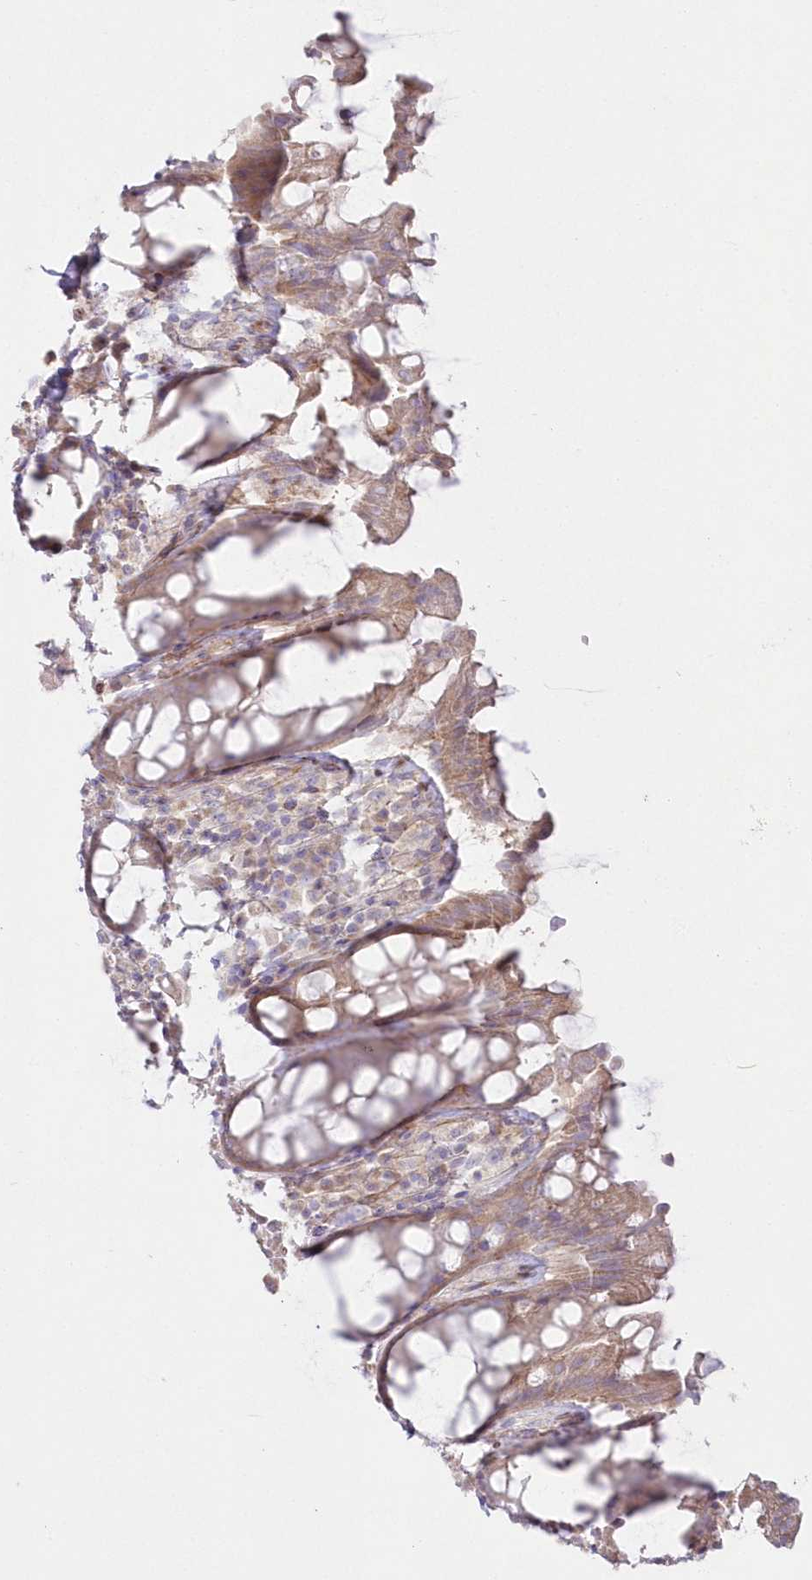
{"staining": {"intensity": "moderate", "quantity": ">75%", "location": "cytoplasmic/membranous"}, "tissue": "rectum", "cell_type": "Glandular cells", "image_type": "normal", "snomed": [{"axis": "morphology", "description": "Normal tissue, NOS"}, {"axis": "topography", "description": "Rectum"}], "caption": "Immunohistochemical staining of normal human rectum demonstrates moderate cytoplasmic/membranous protein expression in about >75% of glandular cells.", "gene": "ZNF843", "patient": {"sex": "male", "age": 64}}